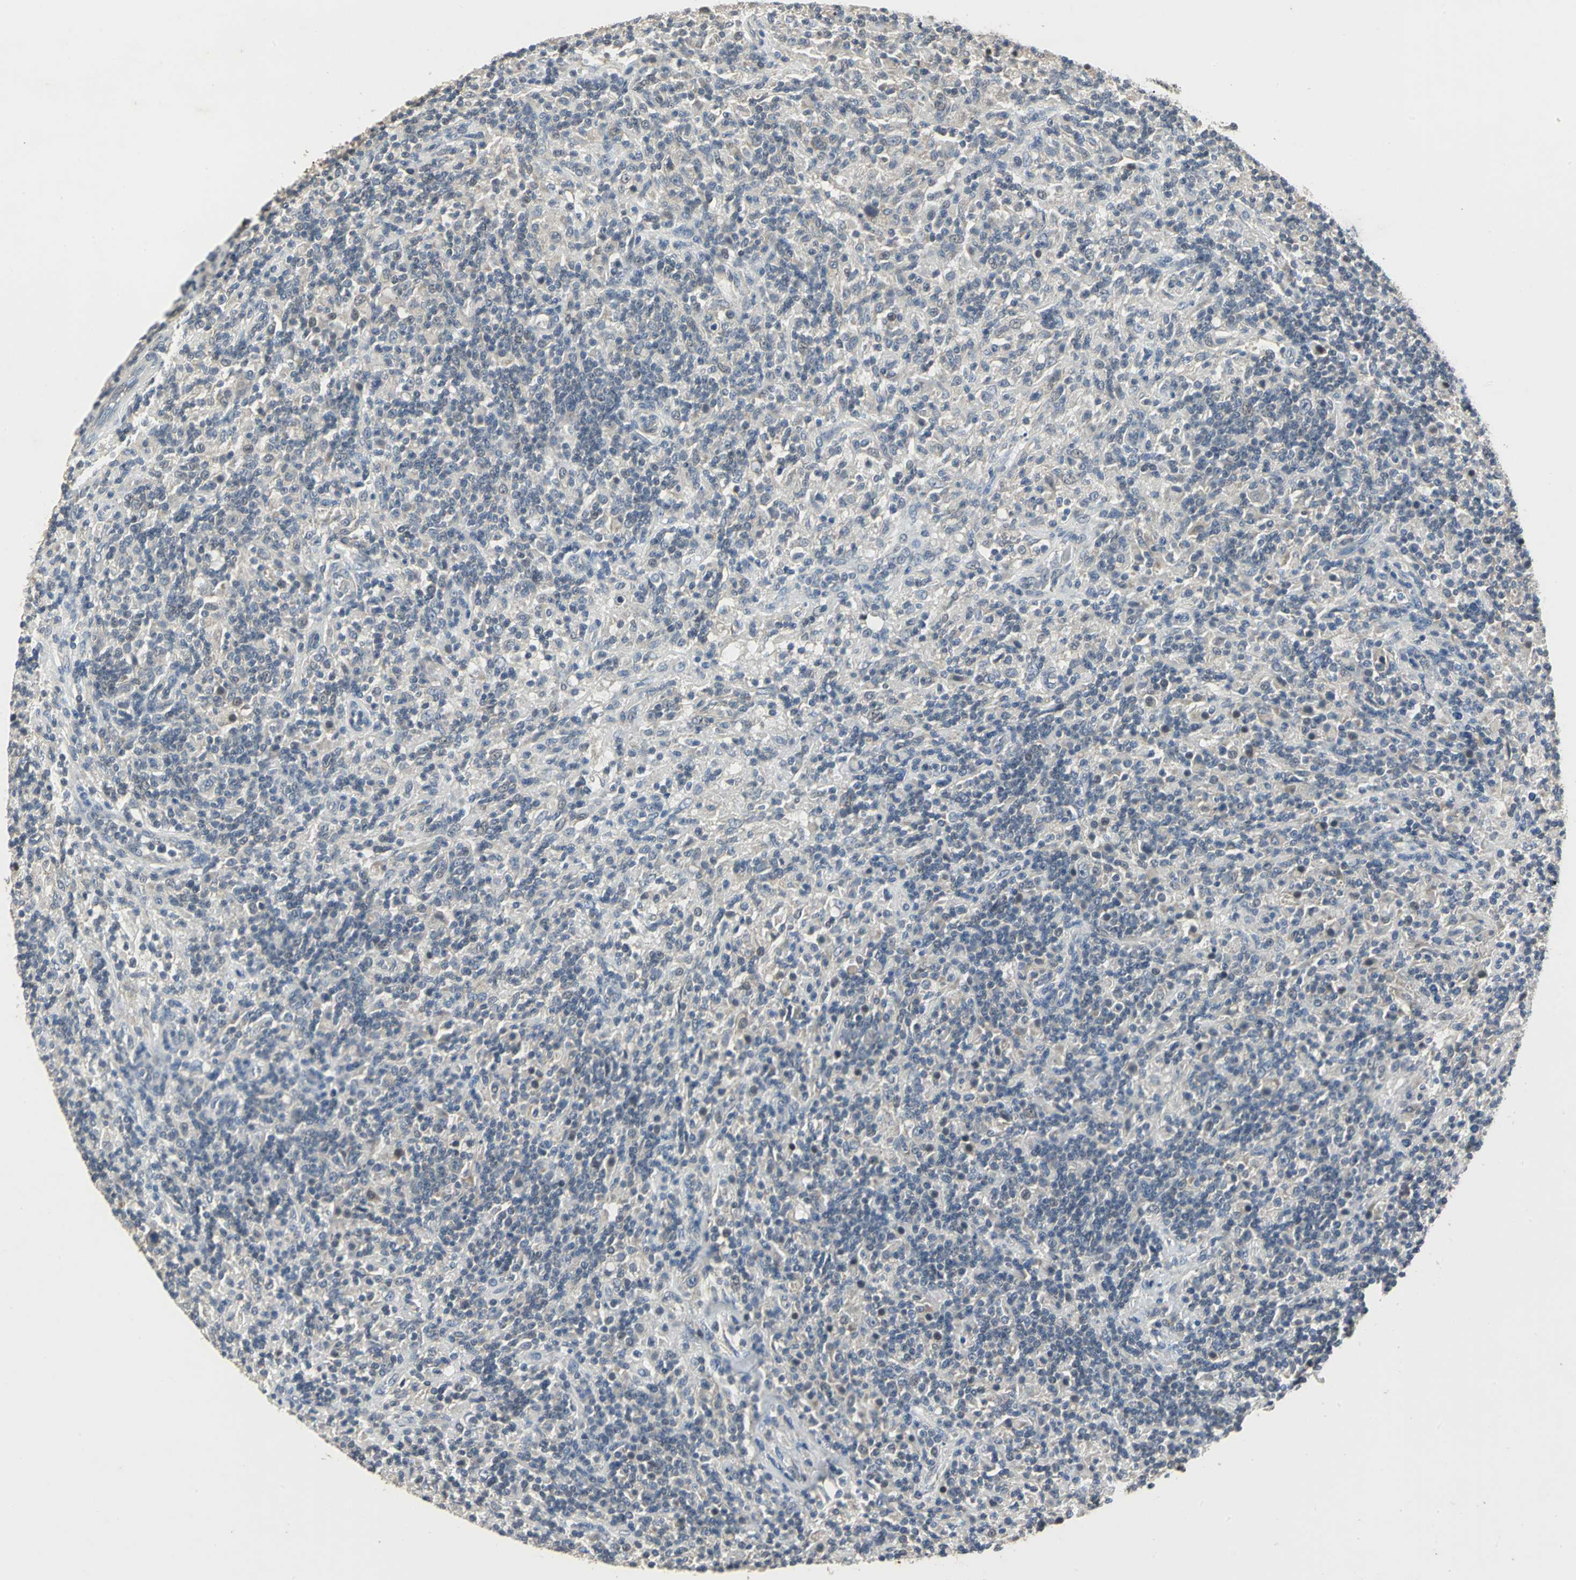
{"staining": {"intensity": "weak", "quantity": "<25%", "location": "cytoplasmic/membranous"}, "tissue": "lymphoma", "cell_type": "Tumor cells", "image_type": "cancer", "snomed": [{"axis": "morphology", "description": "Hodgkin's disease, NOS"}, {"axis": "topography", "description": "Lymph node"}], "caption": "Protein analysis of Hodgkin's disease demonstrates no significant positivity in tumor cells.", "gene": "JADE3", "patient": {"sex": "male", "age": 70}}